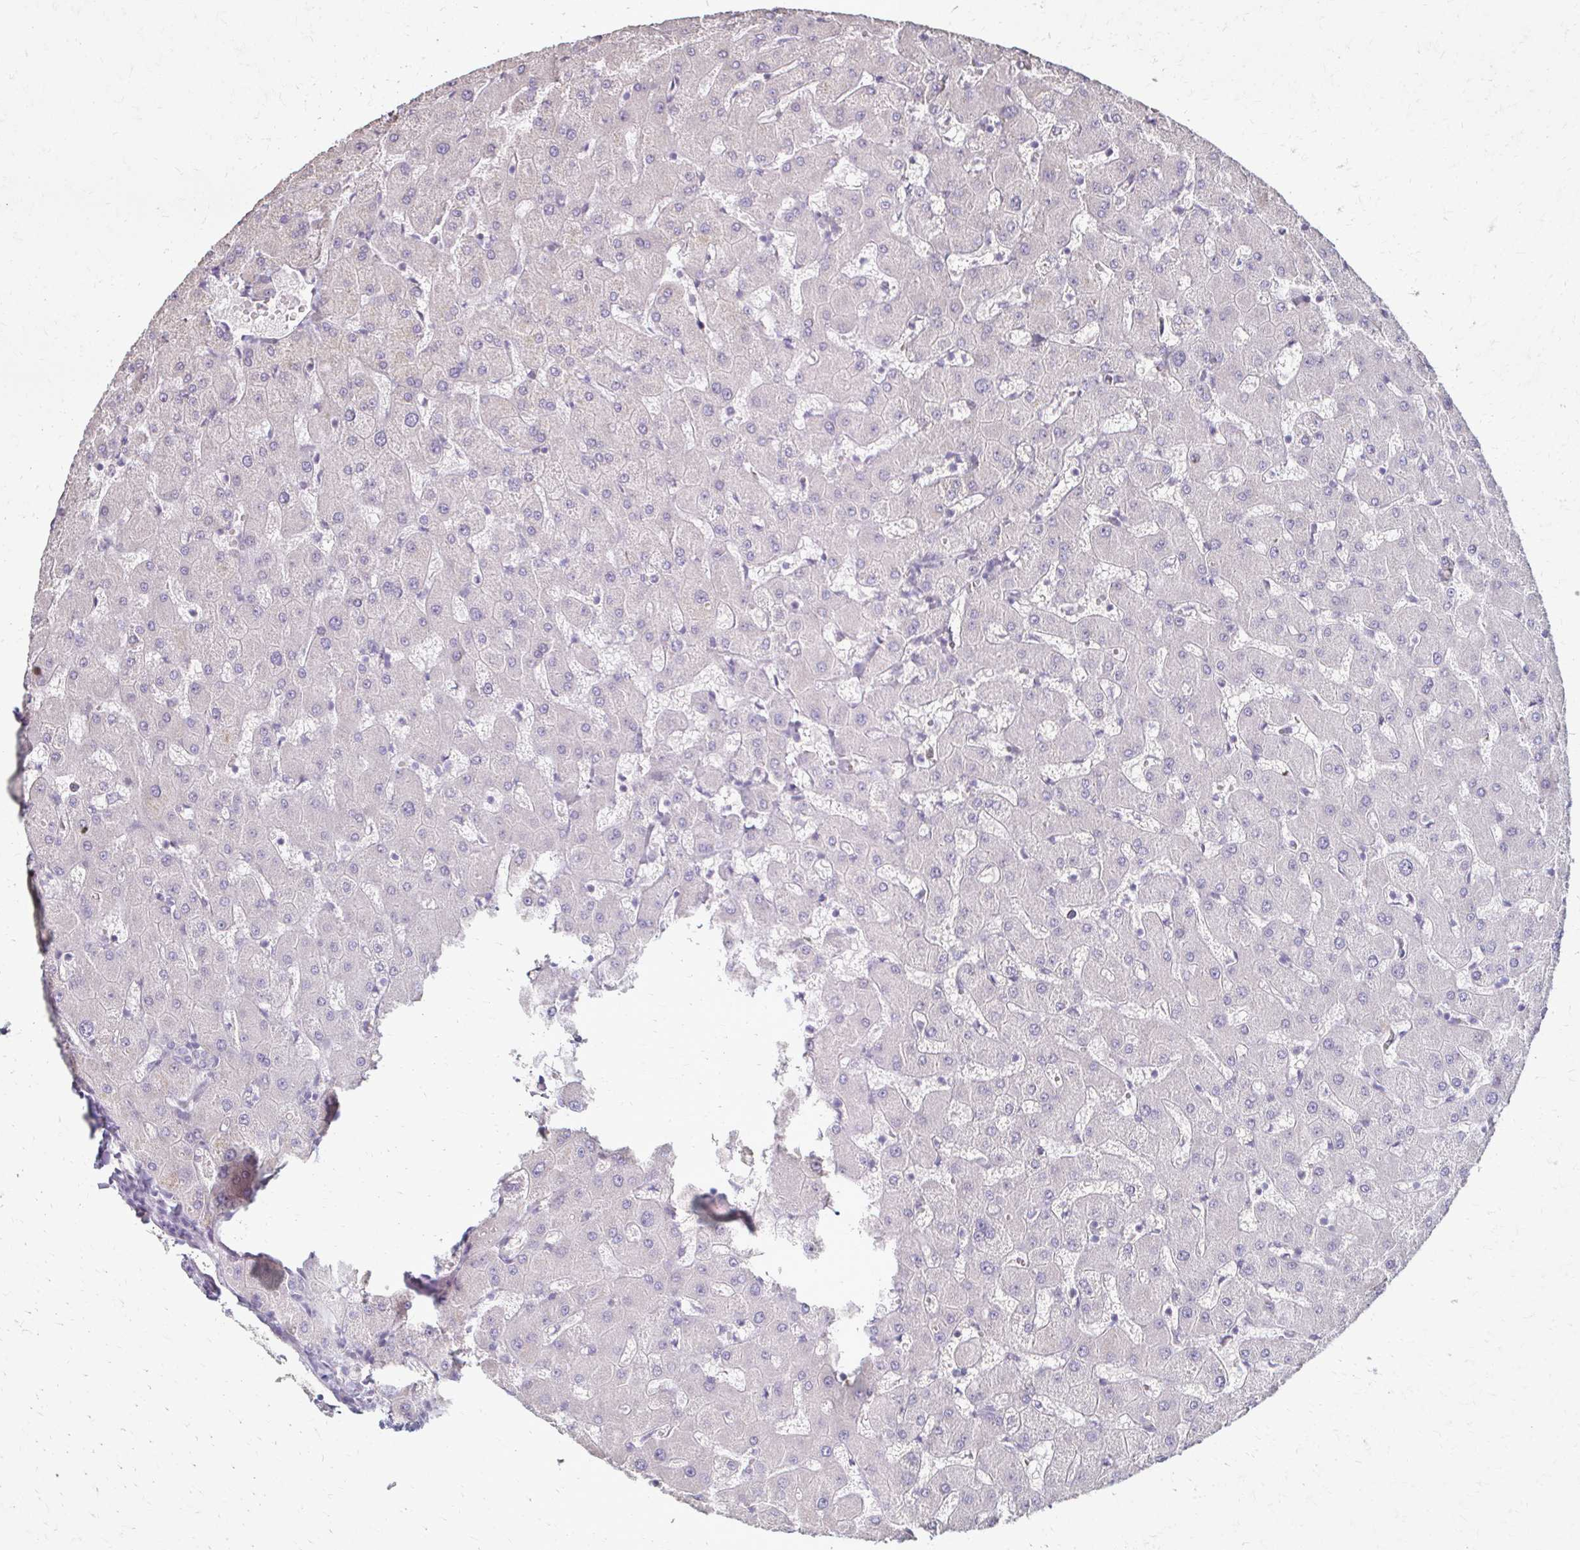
{"staining": {"intensity": "negative", "quantity": "none", "location": "none"}, "tissue": "liver", "cell_type": "Cholangiocytes", "image_type": "normal", "snomed": [{"axis": "morphology", "description": "Normal tissue, NOS"}, {"axis": "topography", "description": "Liver"}], "caption": "Immunohistochemistry (IHC) micrograph of benign liver: liver stained with DAB (3,3'-diaminobenzidine) reveals no significant protein positivity in cholangiocytes. (DAB immunohistochemistry (IHC) visualized using brightfield microscopy, high magnification).", "gene": "IL18BP", "patient": {"sex": "female", "age": 63}}